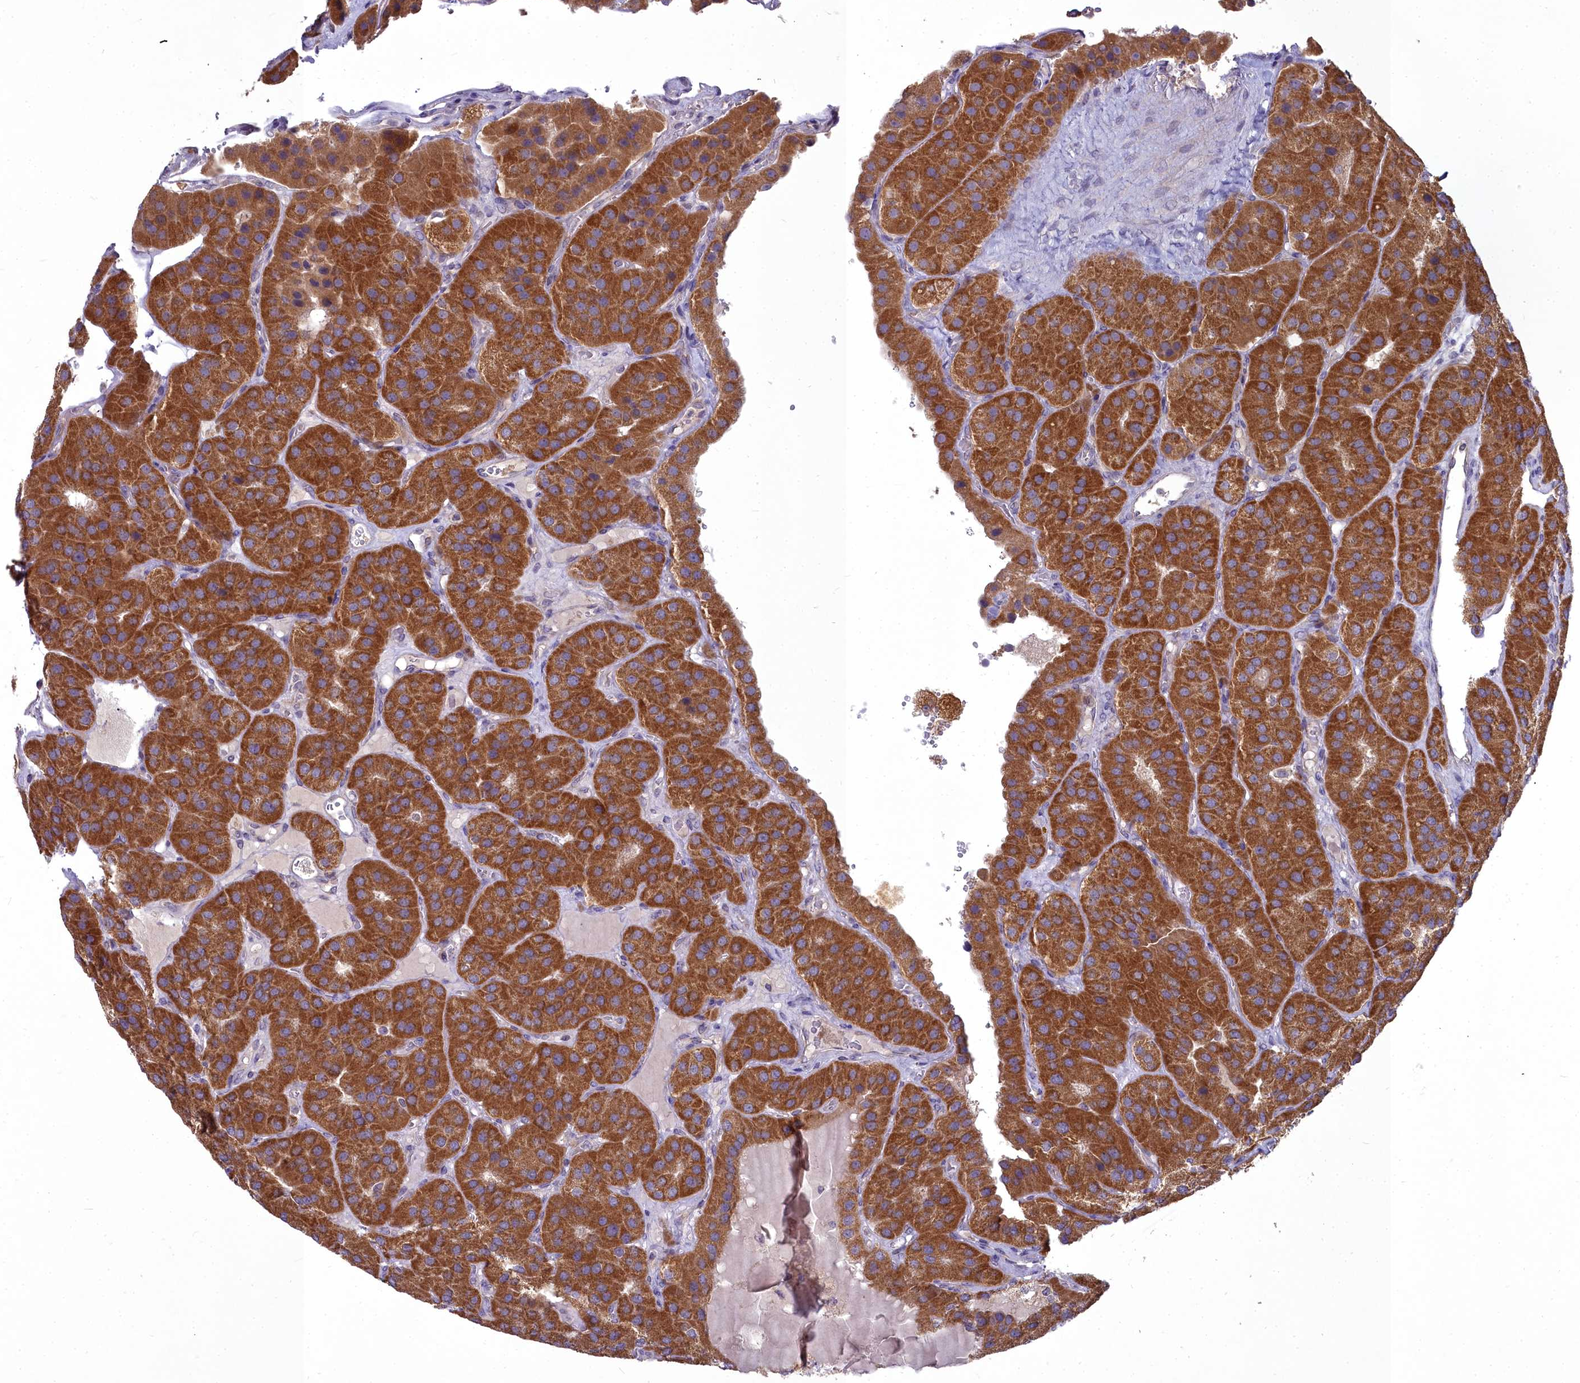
{"staining": {"intensity": "strong", "quantity": ">75%", "location": "cytoplasmic/membranous"}, "tissue": "parathyroid gland", "cell_type": "Glandular cells", "image_type": "normal", "snomed": [{"axis": "morphology", "description": "Normal tissue, NOS"}, {"axis": "morphology", "description": "Adenoma, NOS"}, {"axis": "topography", "description": "Parathyroid gland"}], "caption": "IHC (DAB (3,3'-diaminobenzidine)) staining of normal human parathyroid gland reveals strong cytoplasmic/membranous protein staining in approximately >75% of glandular cells.", "gene": "MICU2", "patient": {"sex": "female", "age": 86}}